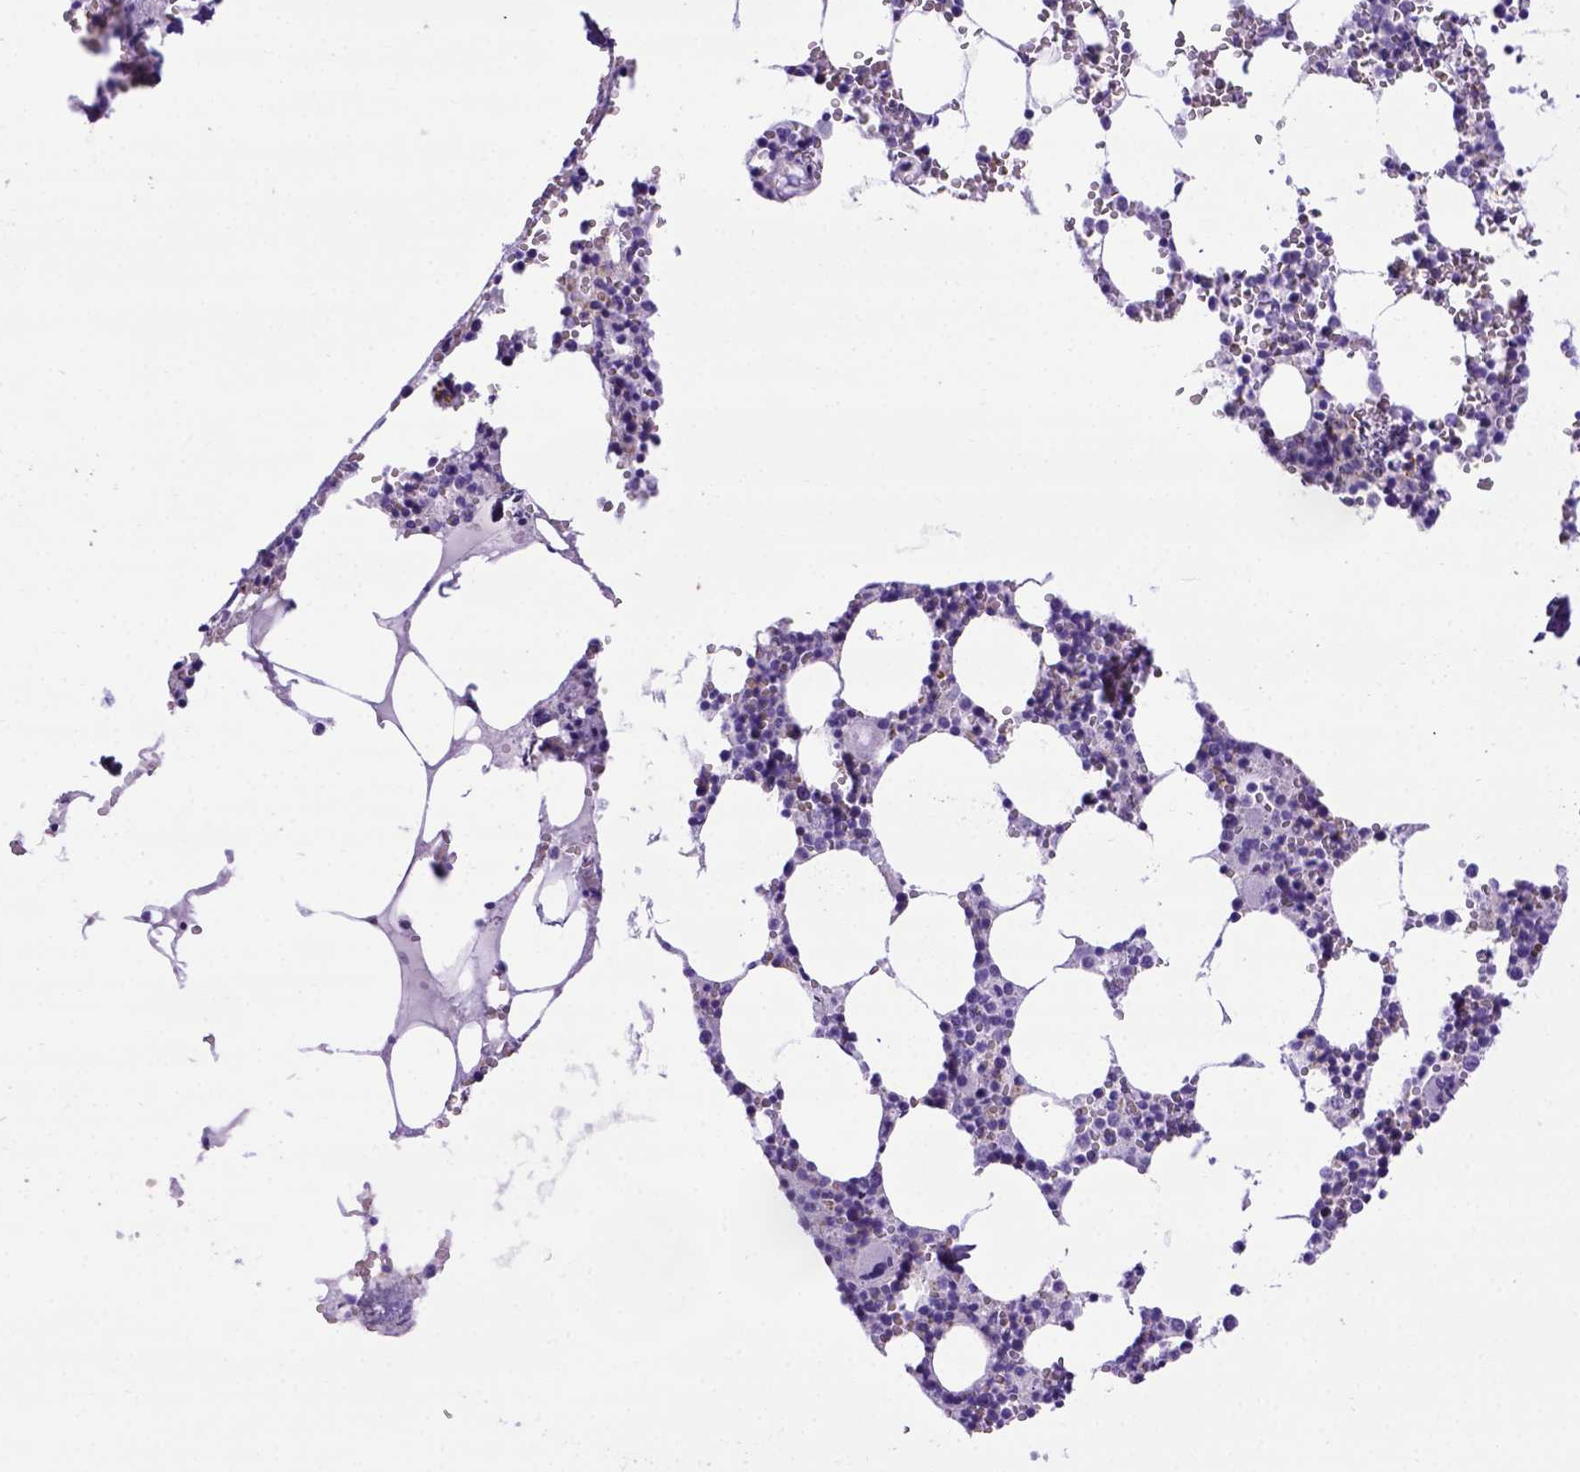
{"staining": {"intensity": "negative", "quantity": "none", "location": "none"}, "tissue": "bone marrow", "cell_type": "Hematopoietic cells", "image_type": "normal", "snomed": [{"axis": "morphology", "description": "Normal tissue, NOS"}, {"axis": "topography", "description": "Bone marrow"}], "caption": "This is an immunohistochemistry micrograph of benign bone marrow. There is no expression in hematopoietic cells.", "gene": "ADAM12", "patient": {"sex": "male", "age": 54}}